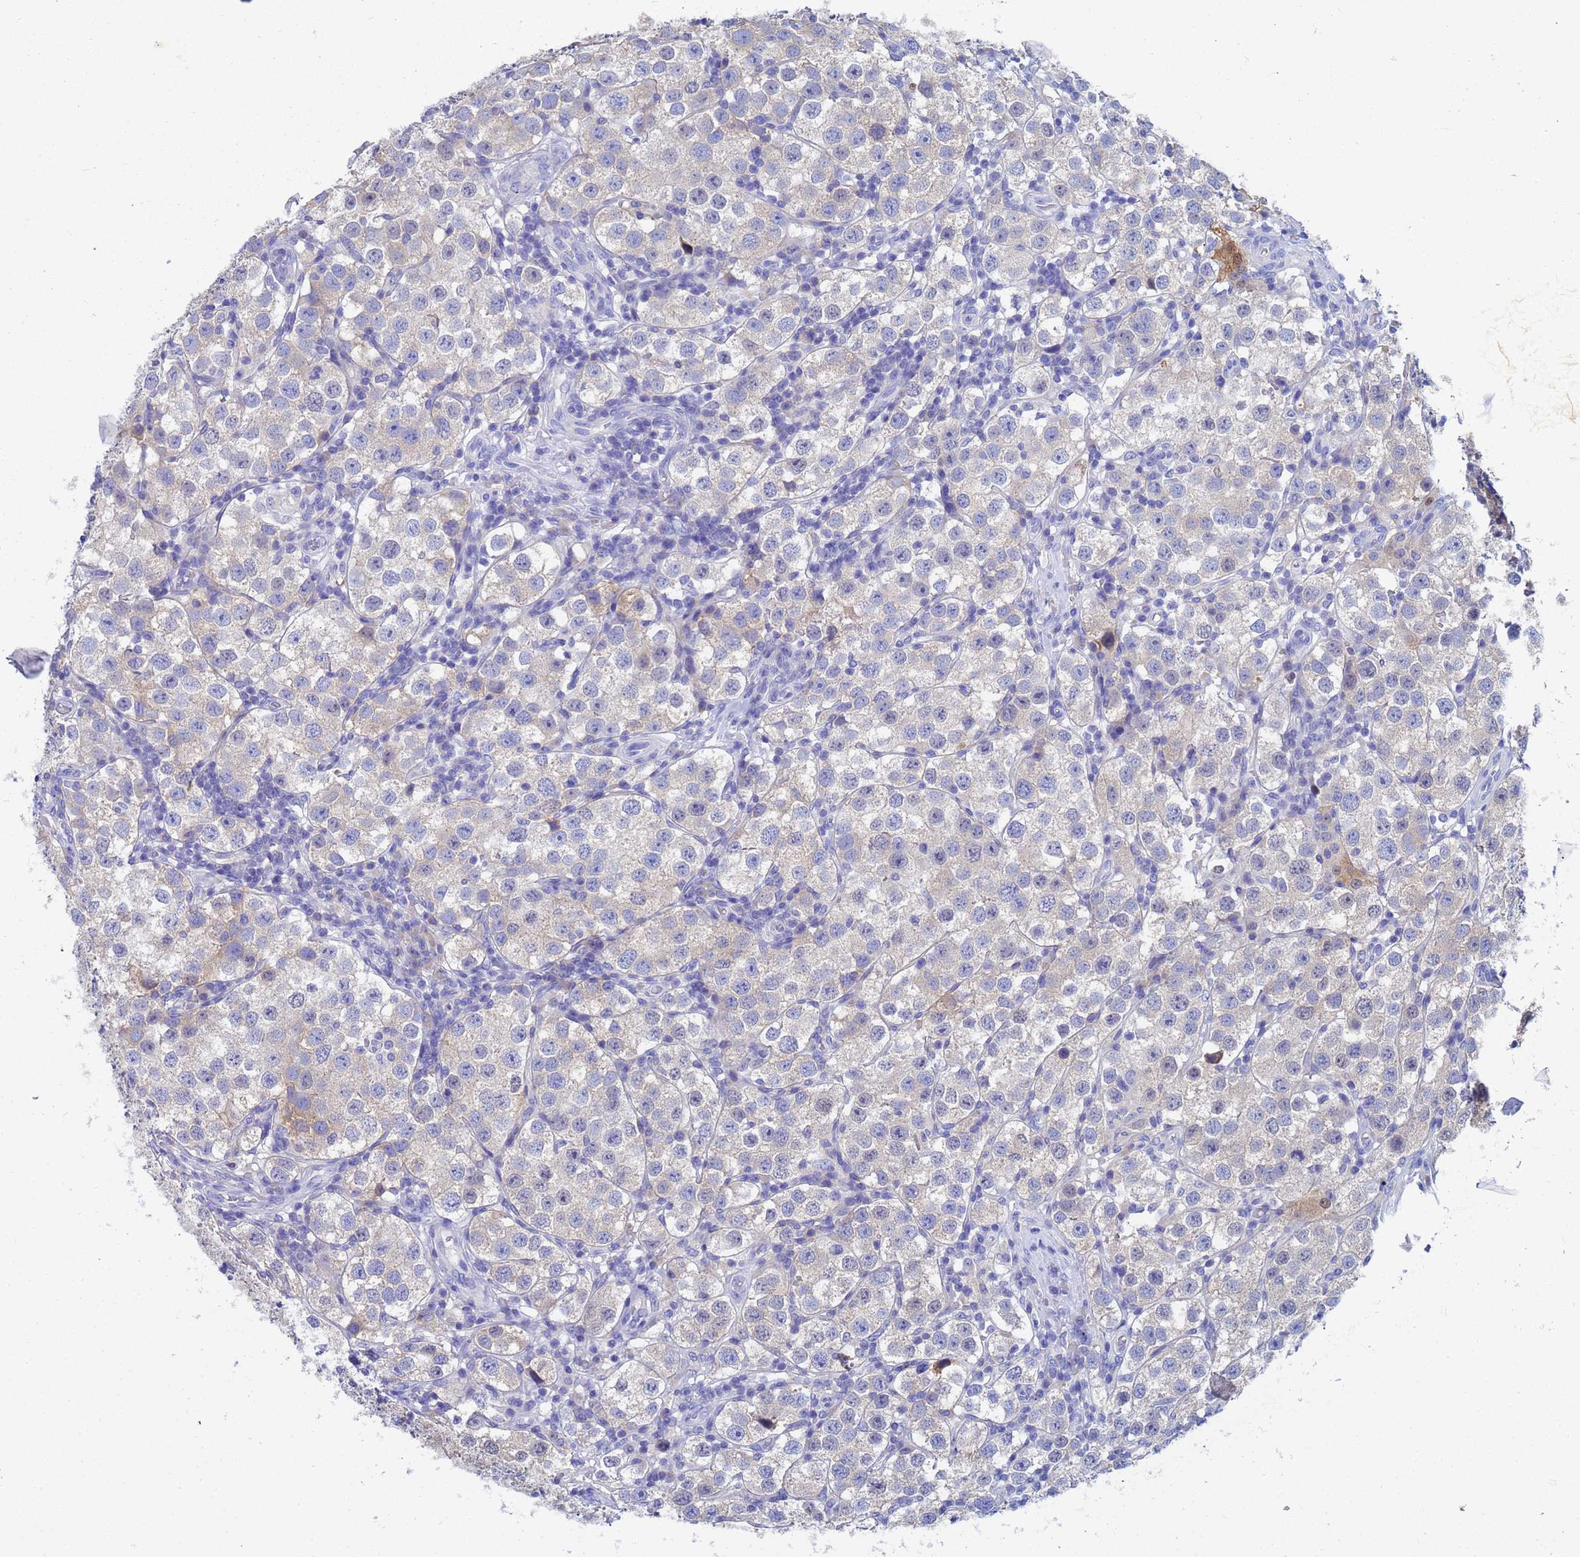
{"staining": {"intensity": "weak", "quantity": "<25%", "location": "cytoplasmic/membranous"}, "tissue": "testis cancer", "cell_type": "Tumor cells", "image_type": "cancer", "snomed": [{"axis": "morphology", "description": "Seminoma, NOS"}, {"axis": "topography", "description": "Testis"}], "caption": "Immunohistochemistry micrograph of neoplastic tissue: human testis seminoma stained with DAB reveals no significant protein staining in tumor cells.", "gene": "UBE2O", "patient": {"sex": "male", "age": 37}}